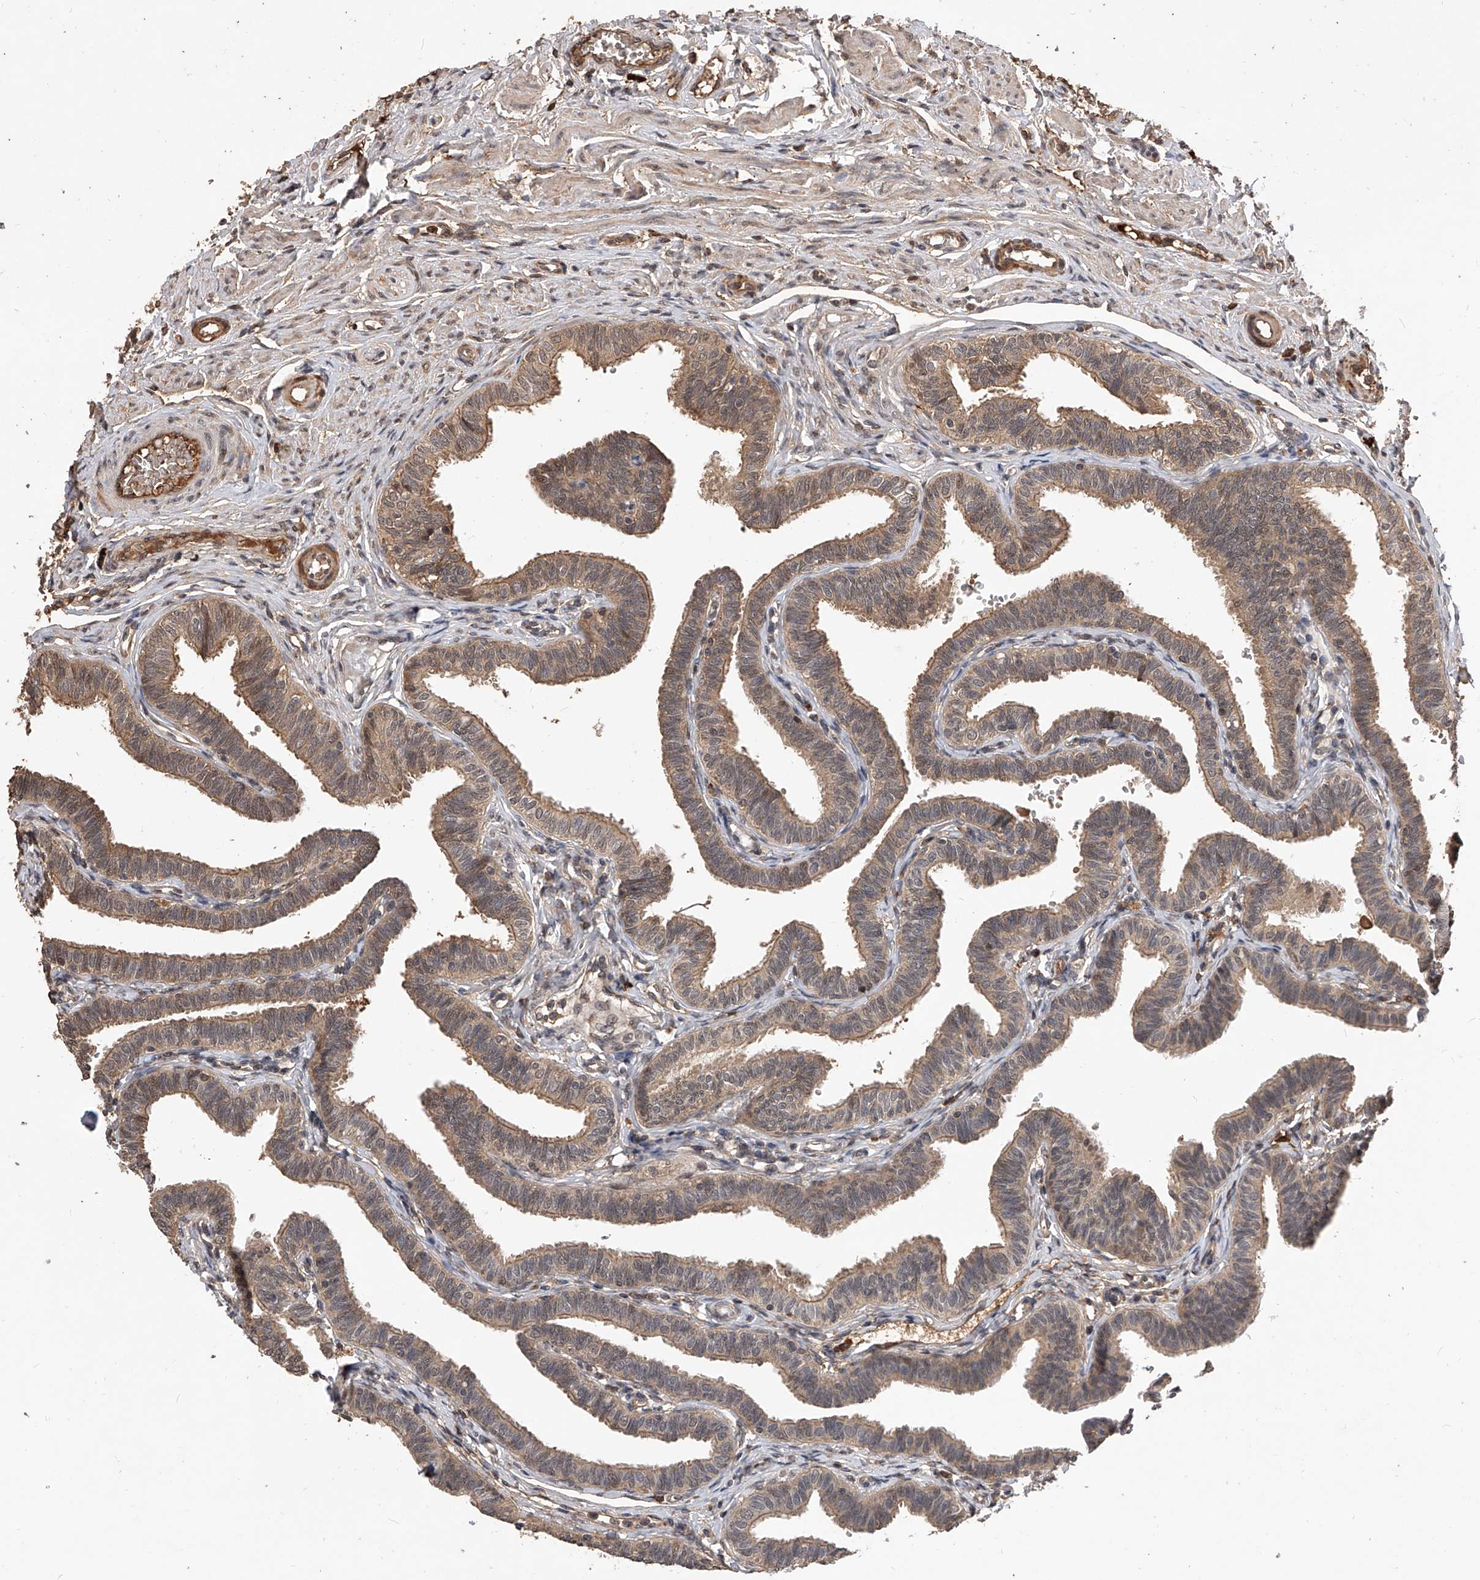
{"staining": {"intensity": "moderate", "quantity": ">75%", "location": "cytoplasmic/membranous"}, "tissue": "fallopian tube", "cell_type": "Glandular cells", "image_type": "normal", "snomed": [{"axis": "morphology", "description": "Normal tissue, NOS"}, {"axis": "topography", "description": "Fallopian tube"}, {"axis": "topography", "description": "Ovary"}], "caption": "This micrograph shows immunohistochemistry (IHC) staining of unremarkable human fallopian tube, with medium moderate cytoplasmic/membranous expression in about >75% of glandular cells.", "gene": "CFAP410", "patient": {"sex": "female", "age": 23}}